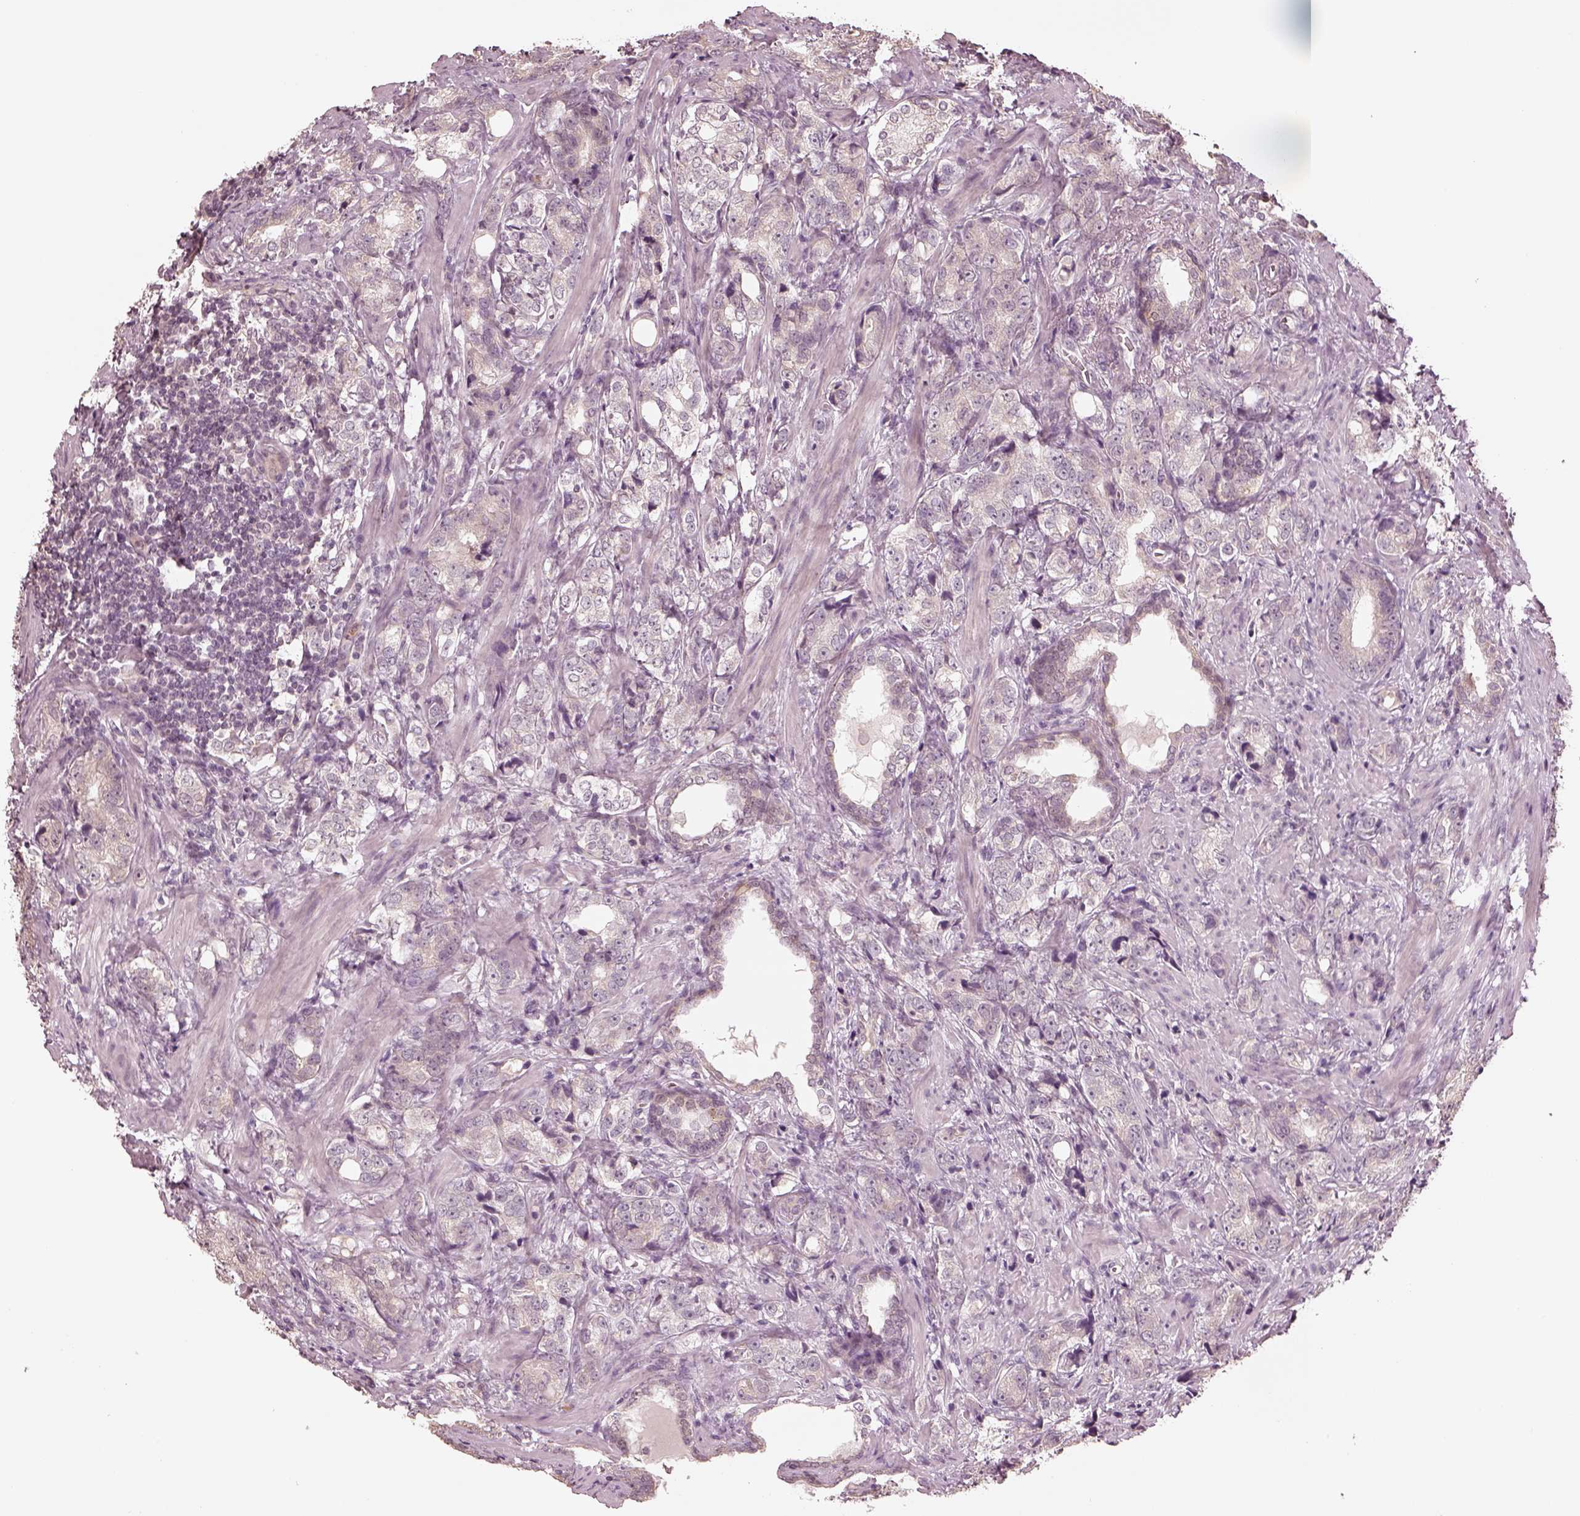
{"staining": {"intensity": "negative", "quantity": "none", "location": "none"}, "tissue": "prostate cancer", "cell_type": "Tumor cells", "image_type": "cancer", "snomed": [{"axis": "morphology", "description": "Adenocarcinoma, NOS"}, {"axis": "topography", "description": "Prostate and seminal vesicle, NOS"}], "caption": "Immunohistochemical staining of human prostate cancer (adenocarcinoma) exhibits no significant expression in tumor cells. The staining is performed using DAB (3,3'-diaminobenzidine) brown chromogen with nuclei counter-stained in using hematoxylin.", "gene": "CRB1", "patient": {"sex": "male", "age": 63}}